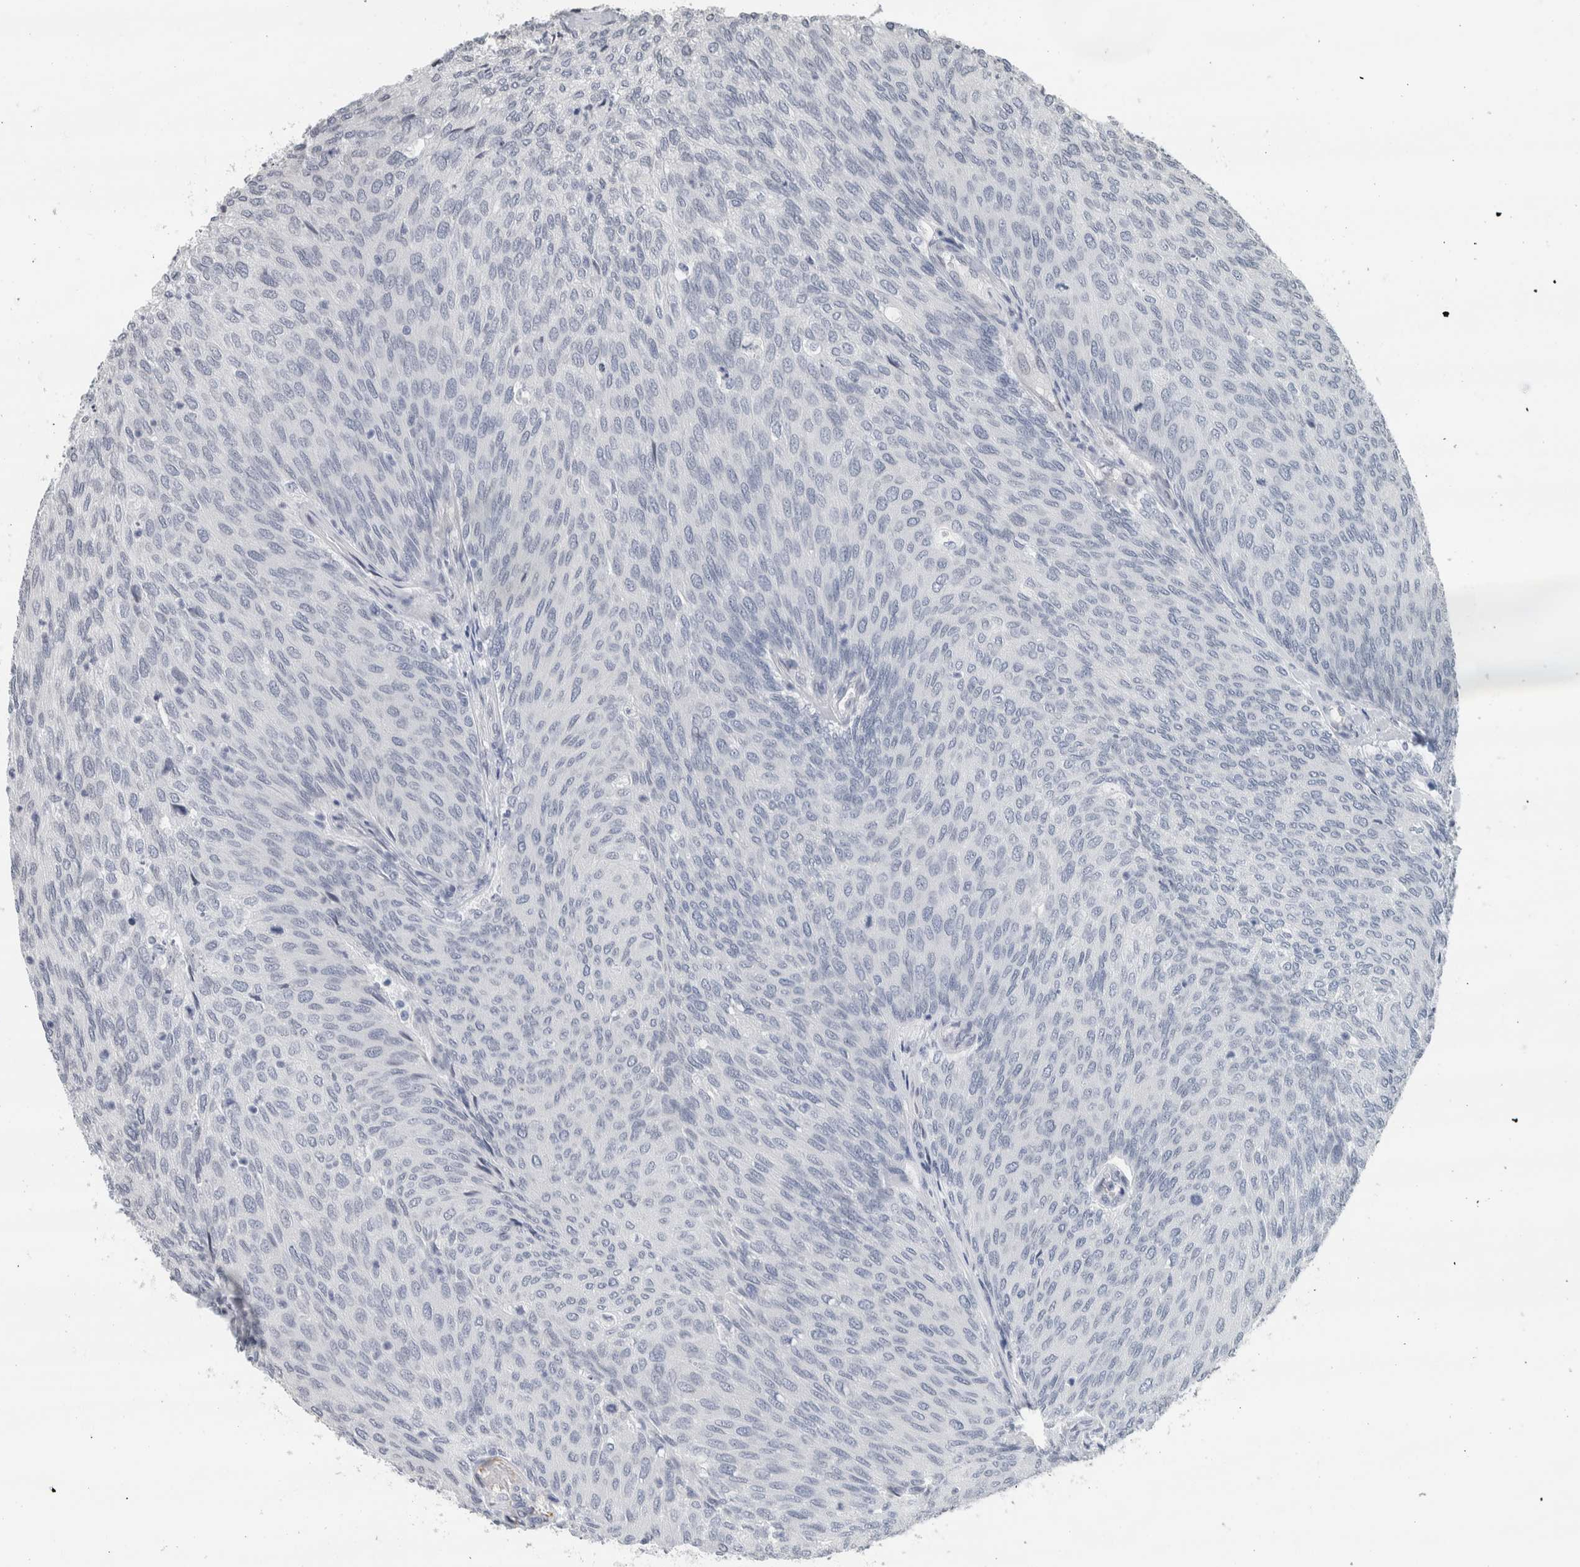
{"staining": {"intensity": "negative", "quantity": "none", "location": "none"}, "tissue": "urothelial cancer", "cell_type": "Tumor cells", "image_type": "cancer", "snomed": [{"axis": "morphology", "description": "Urothelial carcinoma, Low grade"}, {"axis": "topography", "description": "Urinary bladder"}], "caption": "A high-resolution image shows immunohistochemistry staining of urothelial cancer, which displays no significant positivity in tumor cells.", "gene": "NEFM", "patient": {"sex": "female", "age": 79}}